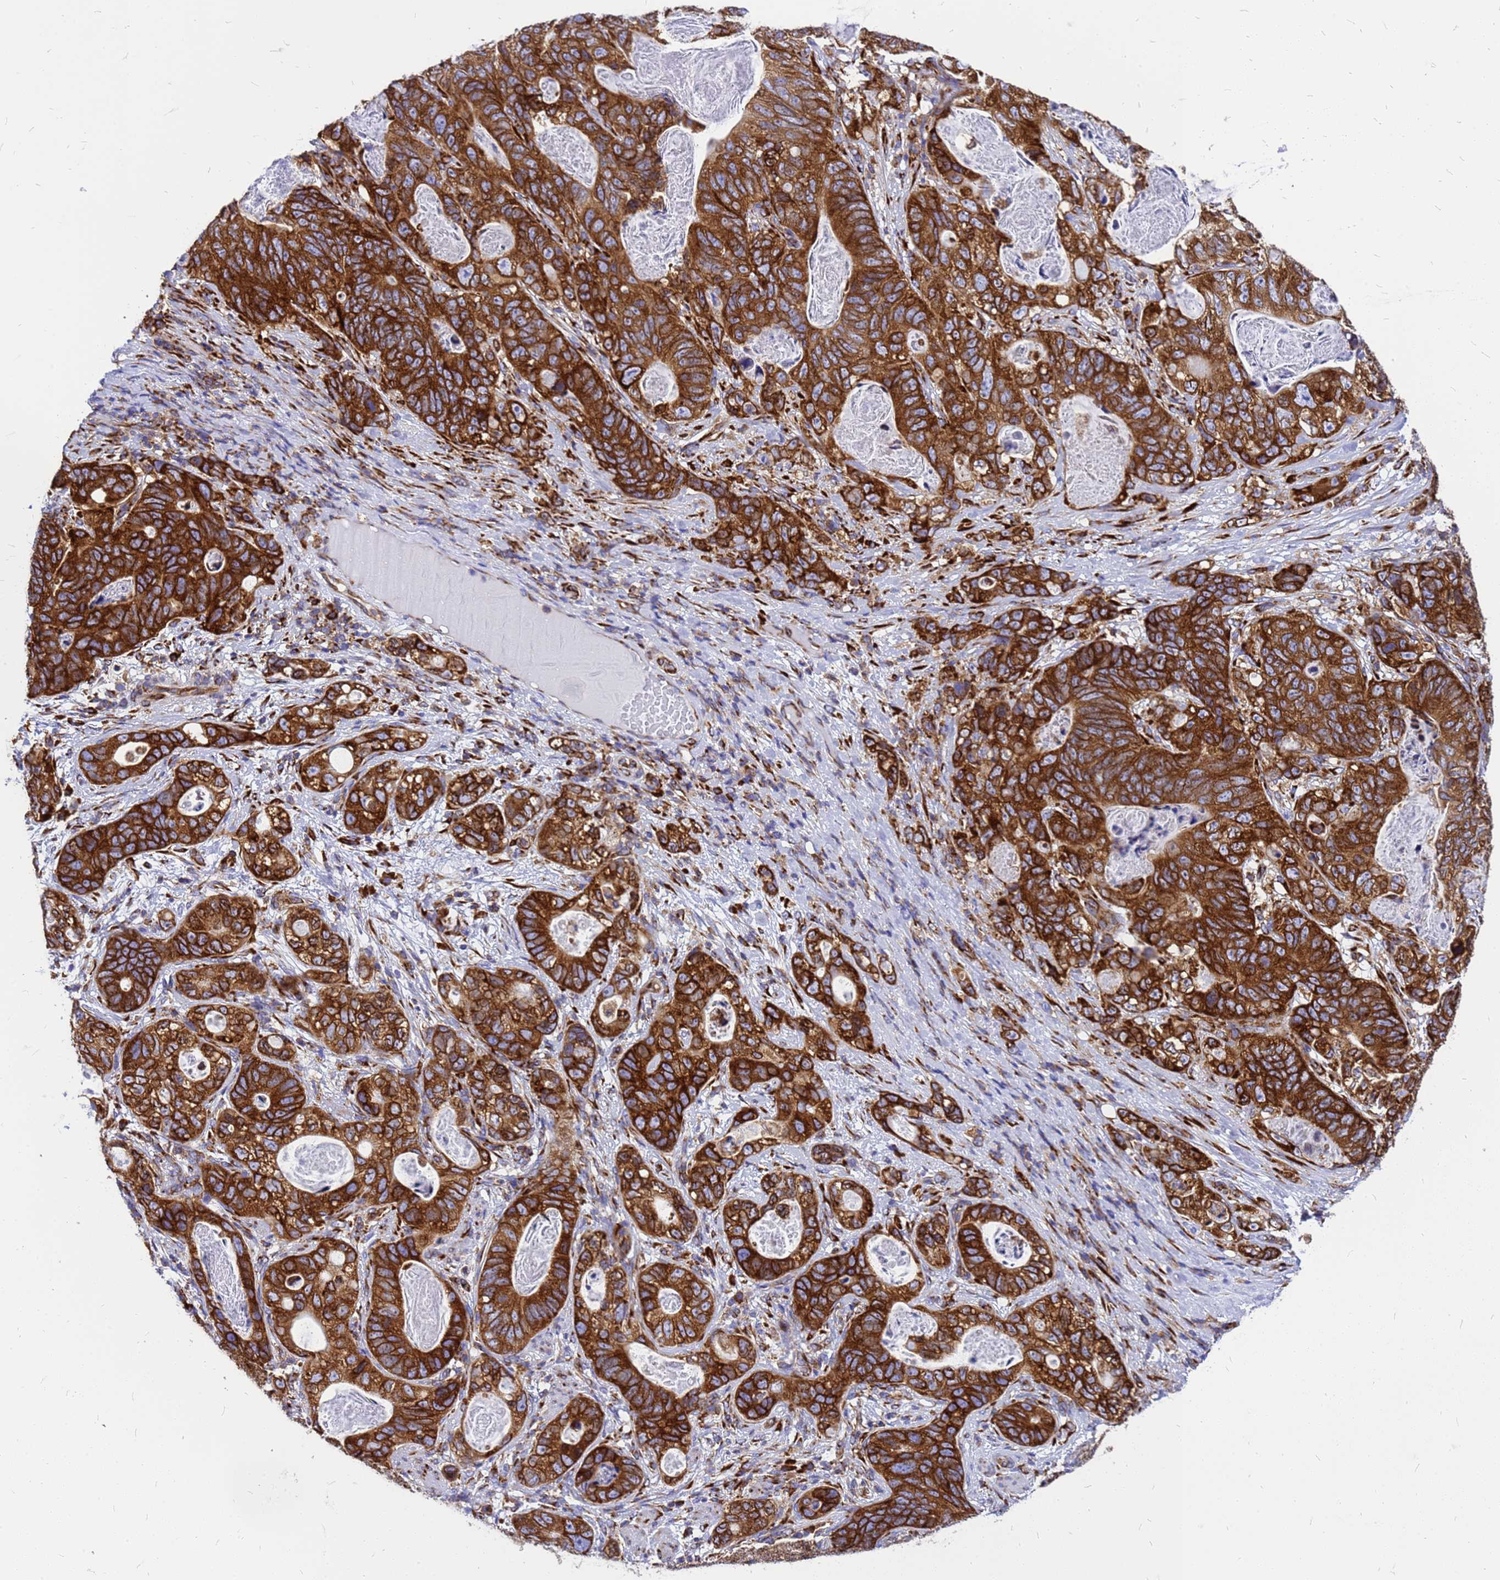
{"staining": {"intensity": "strong", "quantity": ">75%", "location": "cytoplasmic/membranous"}, "tissue": "stomach cancer", "cell_type": "Tumor cells", "image_type": "cancer", "snomed": [{"axis": "morphology", "description": "Normal tissue, NOS"}, {"axis": "morphology", "description": "Adenocarcinoma, NOS"}, {"axis": "topography", "description": "Stomach"}], "caption": "IHC histopathology image of human stomach cancer stained for a protein (brown), which demonstrates high levels of strong cytoplasmic/membranous staining in approximately >75% of tumor cells.", "gene": "EEF1D", "patient": {"sex": "female", "age": 89}}